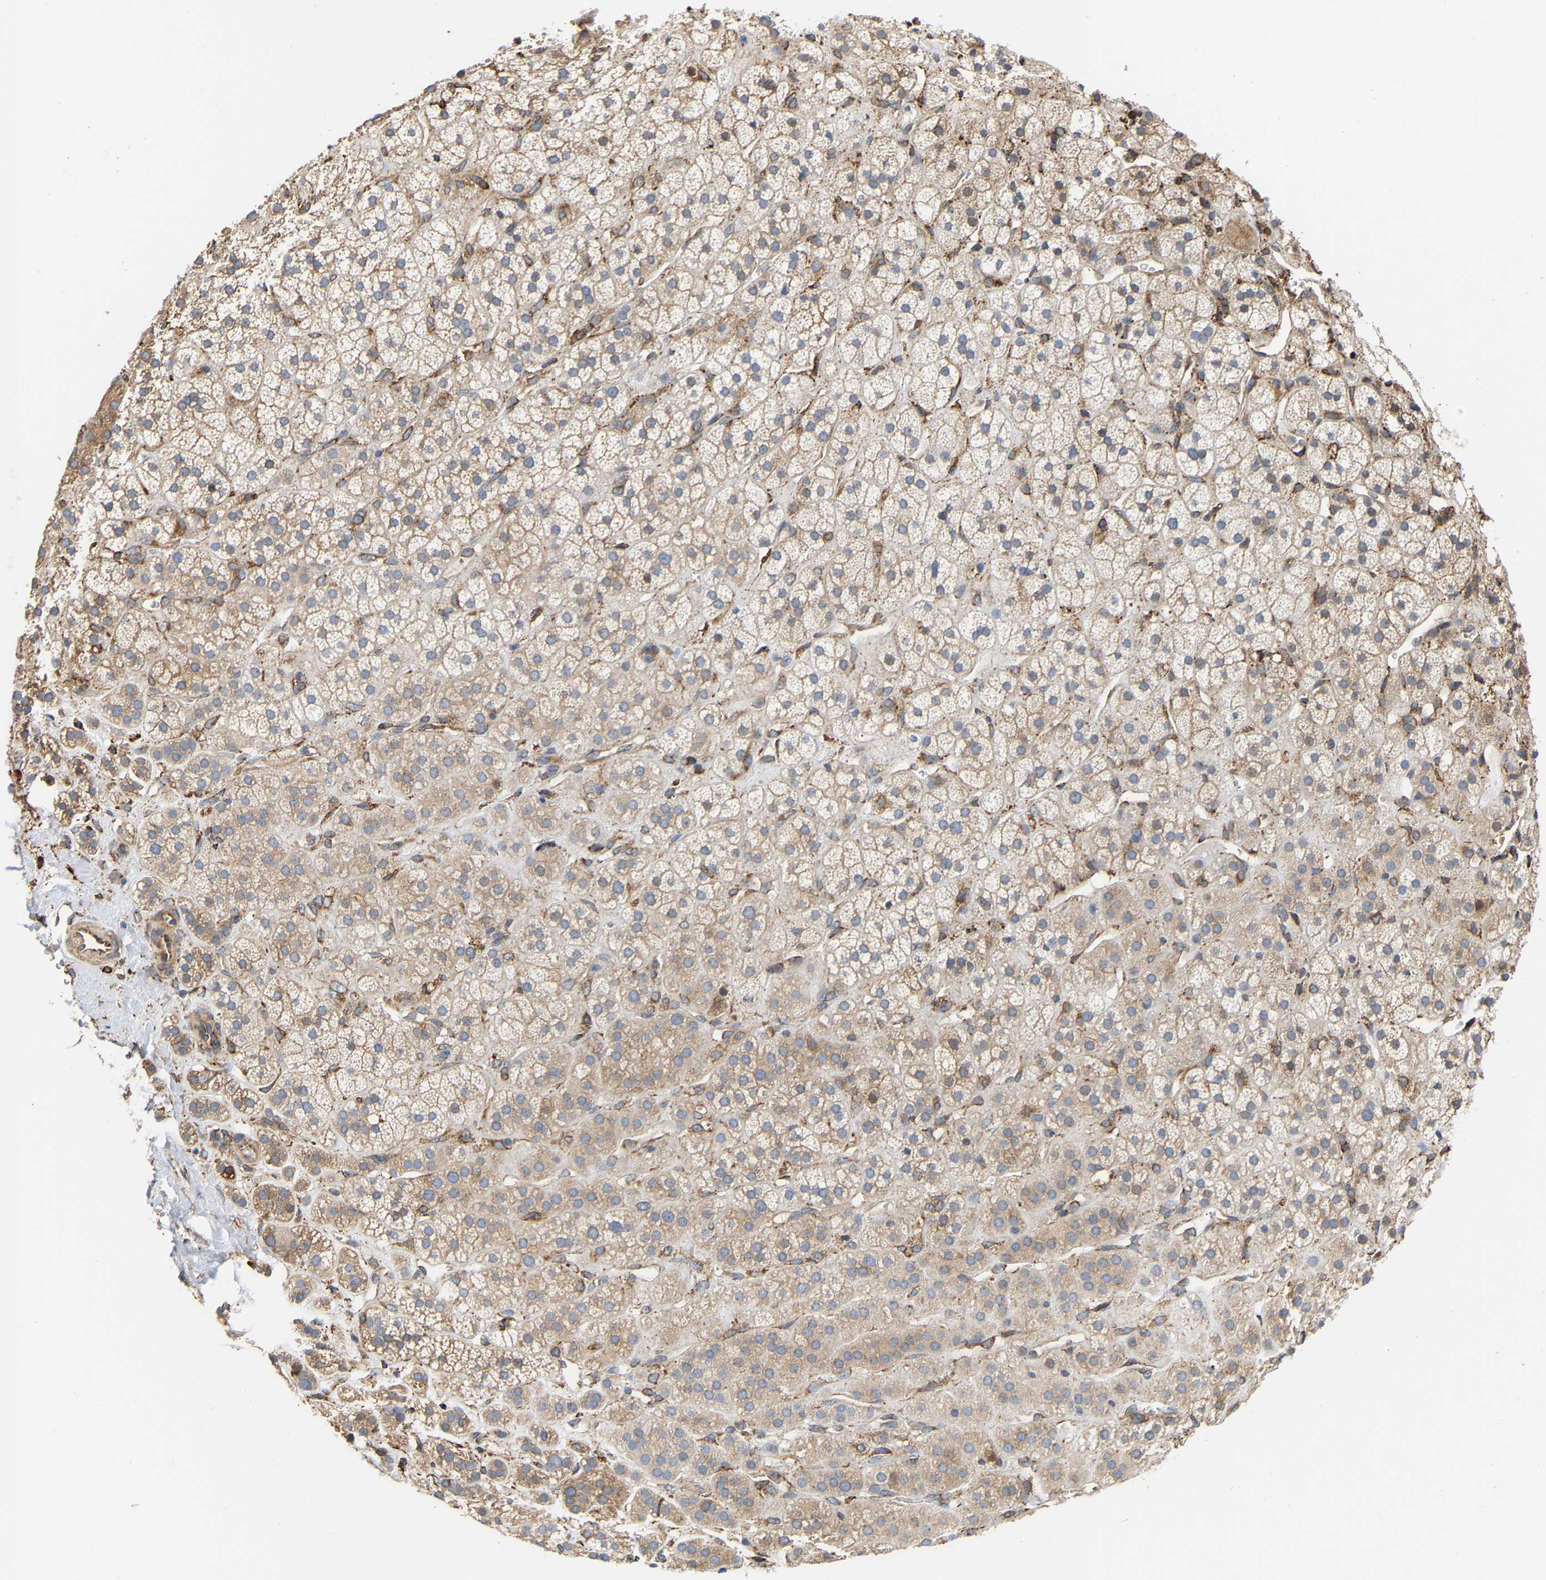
{"staining": {"intensity": "weak", "quantity": "25%-75%", "location": "cytoplasmic/membranous"}, "tissue": "adrenal gland", "cell_type": "Glandular cells", "image_type": "normal", "snomed": [{"axis": "morphology", "description": "Normal tissue, NOS"}, {"axis": "topography", "description": "Adrenal gland"}], "caption": "IHC histopathology image of benign adrenal gland stained for a protein (brown), which displays low levels of weak cytoplasmic/membranous expression in approximately 25%-75% of glandular cells.", "gene": "ARAP1", "patient": {"sex": "male", "age": 56}}